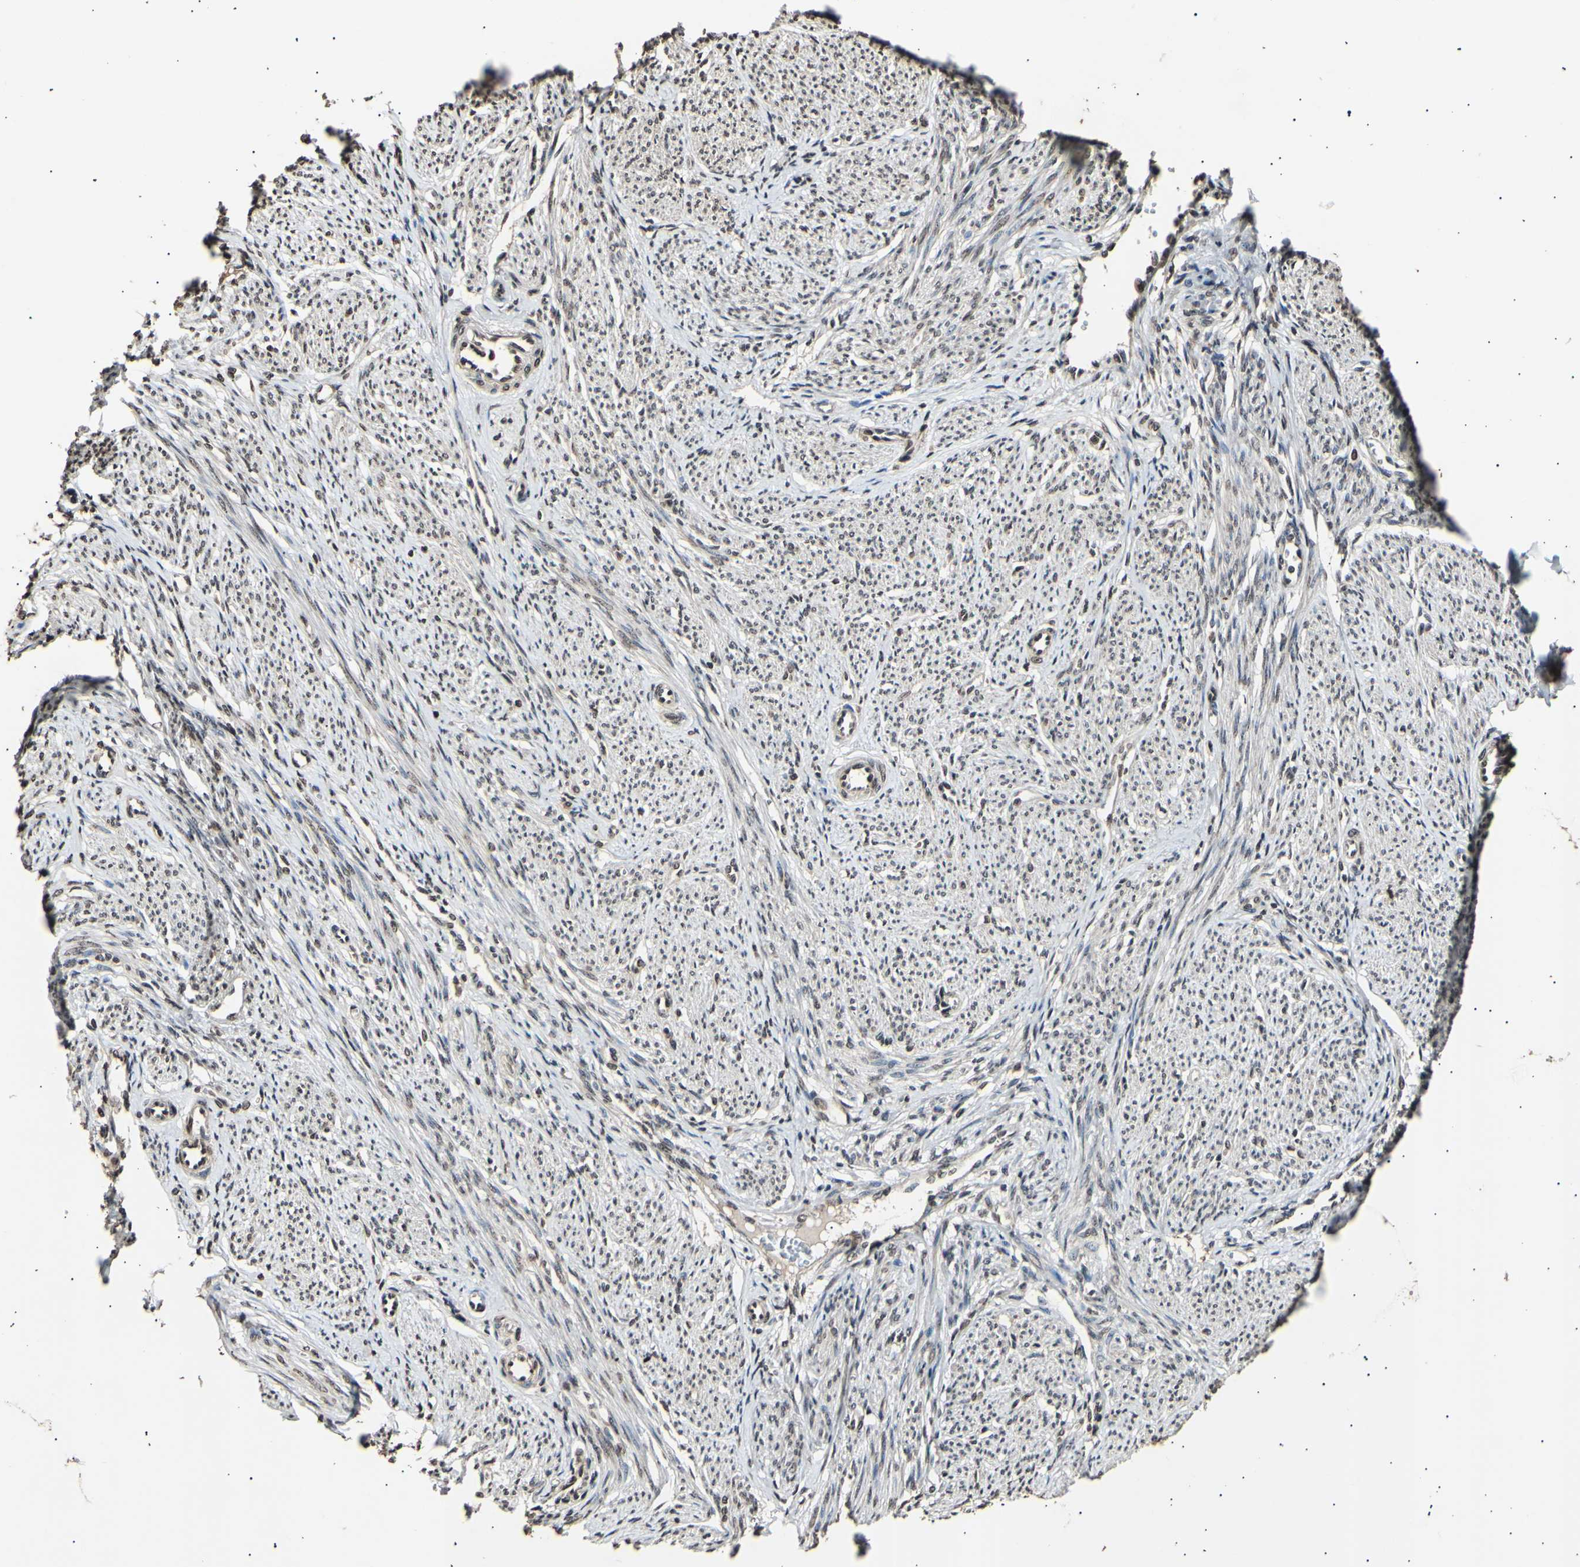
{"staining": {"intensity": "moderate", "quantity": "<25%", "location": "cytoplasmic/membranous,nuclear"}, "tissue": "smooth muscle", "cell_type": "Smooth muscle cells", "image_type": "normal", "snomed": [{"axis": "morphology", "description": "Normal tissue, NOS"}, {"axis": "topography", "description": "Smooth muscle"}], "caption": "About <25% of smooth muscle cells in unremarkable smooth muscle exhibit moderate cytoplasmic/membranous,nuclear protein staining as visualized by brown immunohistochemical staining.", "gene": "ANAPC7", "patient": {"sex": "female", "age": 65}}